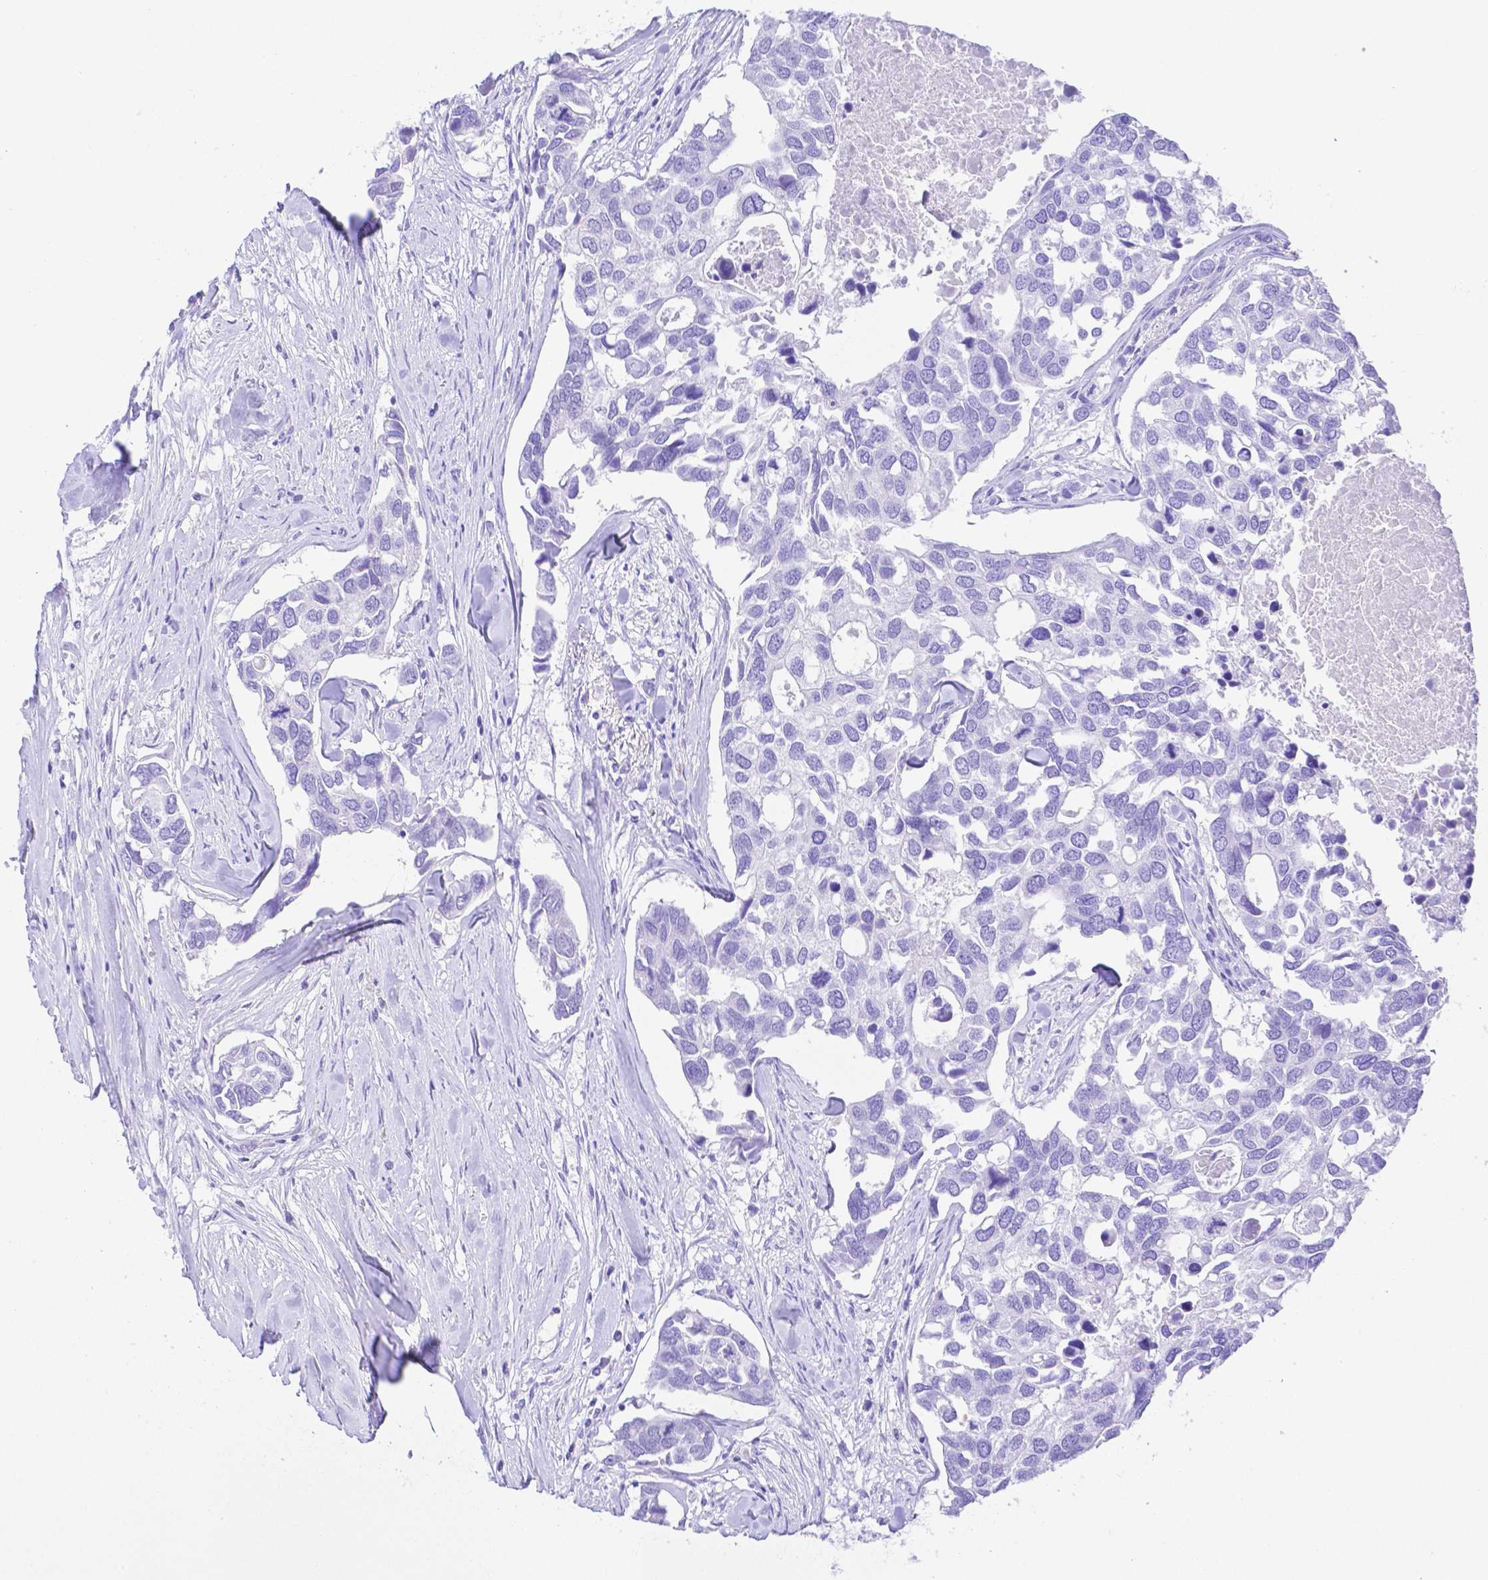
{"staining": {"intensity": "negative", "quantity": "none", "location": "none"}, "tissue": "breast cancer", "cell_type": "Tumor cells", "image_type": "cancer", "snomed": [{"axis": "morphology", "description": "Duct carcinoma"}, {"axis": "topography", "description": "Breast"}], "caption": "A high-resolution micrograph shows immunohistochemistry staining of breast cancer (invasive ductal carcinoma), which demonstrates no significant positivity in tumor cells.", "gene": "SMR3A", "patient": {"sex": "female", "age": 83}}